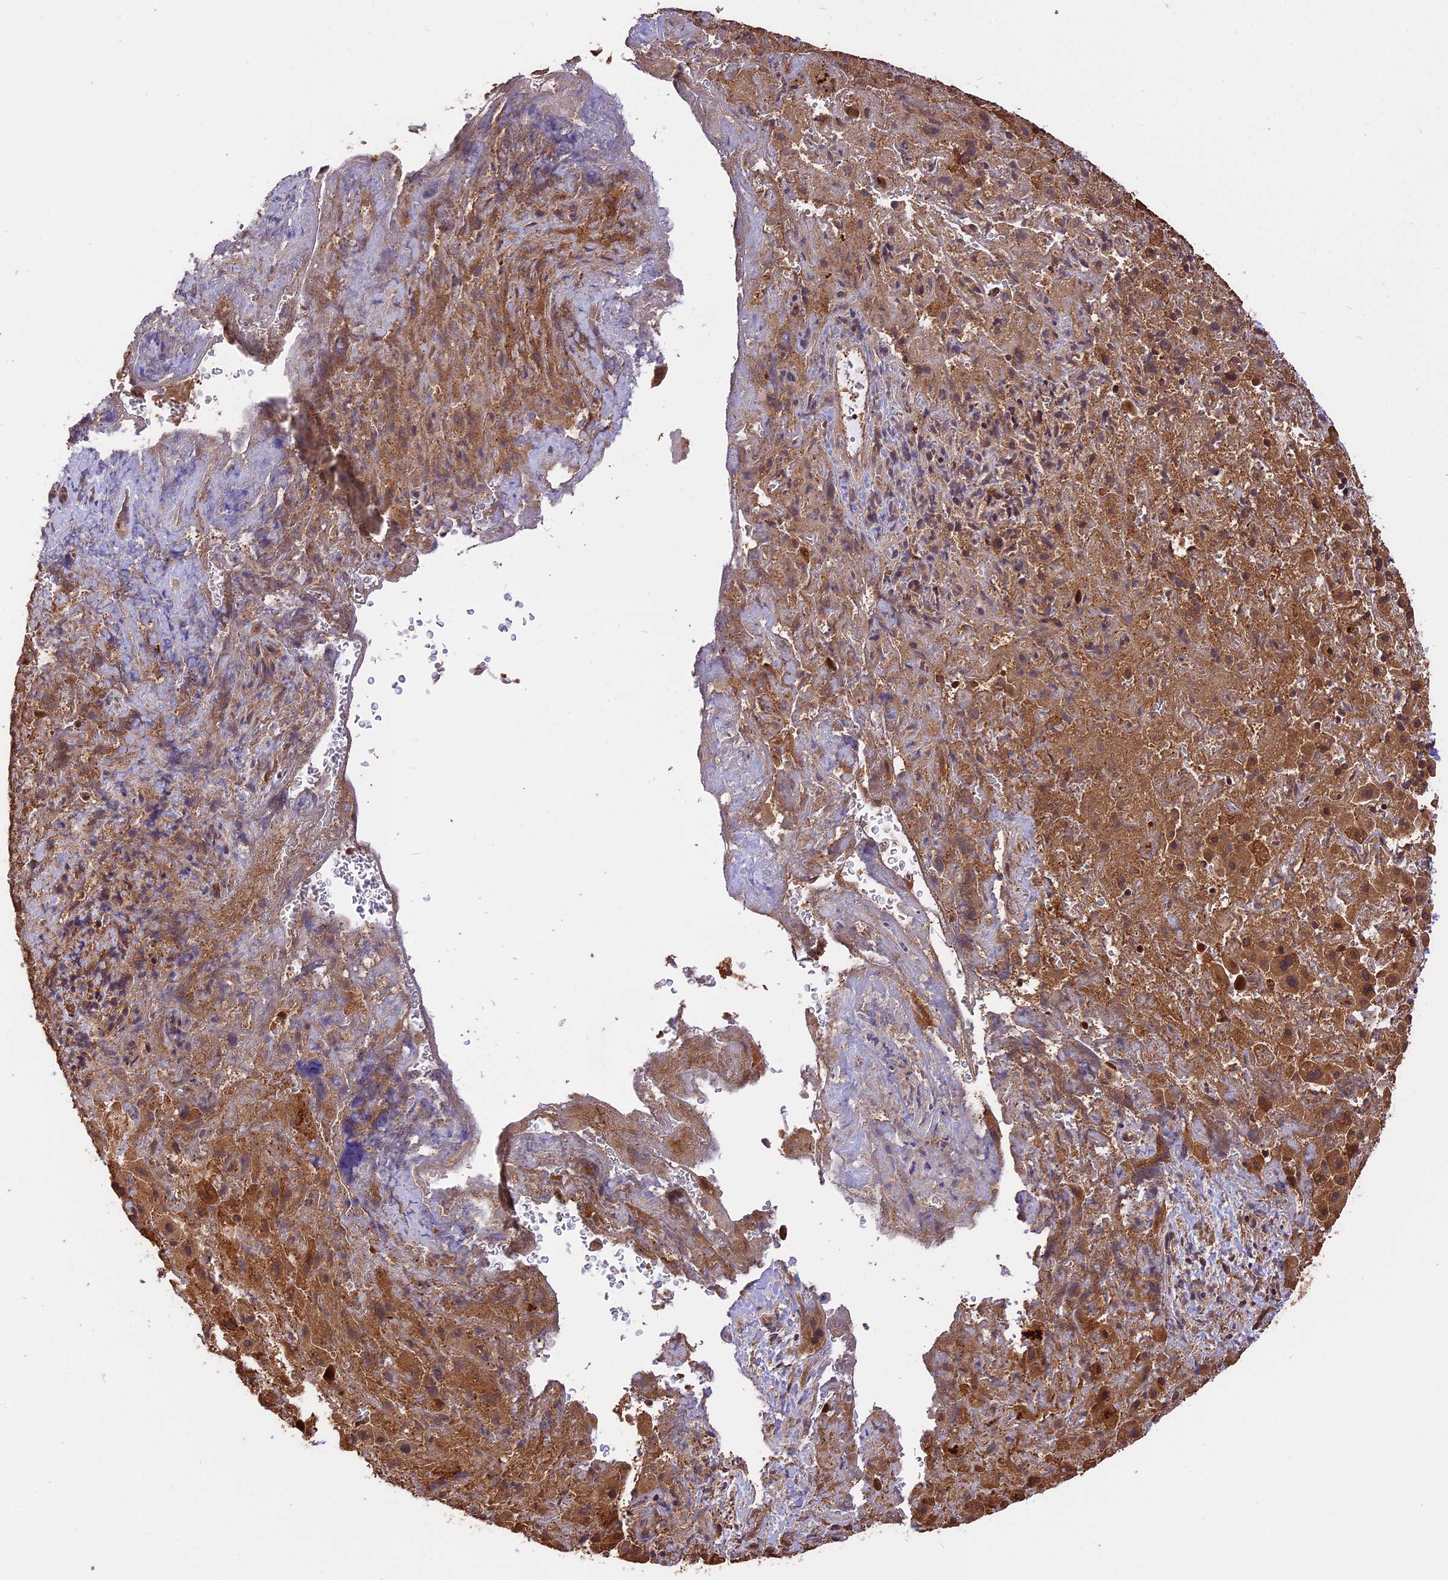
{"staining": {"intensity": "moderate", "quantity": ">75%", "location": "cytoplasmic/membranous"}, "tissue": "liver cancer", "cell_type": "Tumor cells", "image_type": "cancer", "snomed": [{"axis": "morphology", "description": "Cholangiocarcinoma"}, {"axis": "topography", "description": "Liver"}], "caption": "A histopathology image of human liver cancer stained for a protein displays moderate cytoplasmic/membranous brown staining in tumor cells. The staining was performed using DAB (3,3'-diaminobenzidine), with brown indicating positive protein expression. Nuclei are stained blue with hematoxylin.", "gene": "ESCO1", "patient": {"sex": "female", "age": 52}}